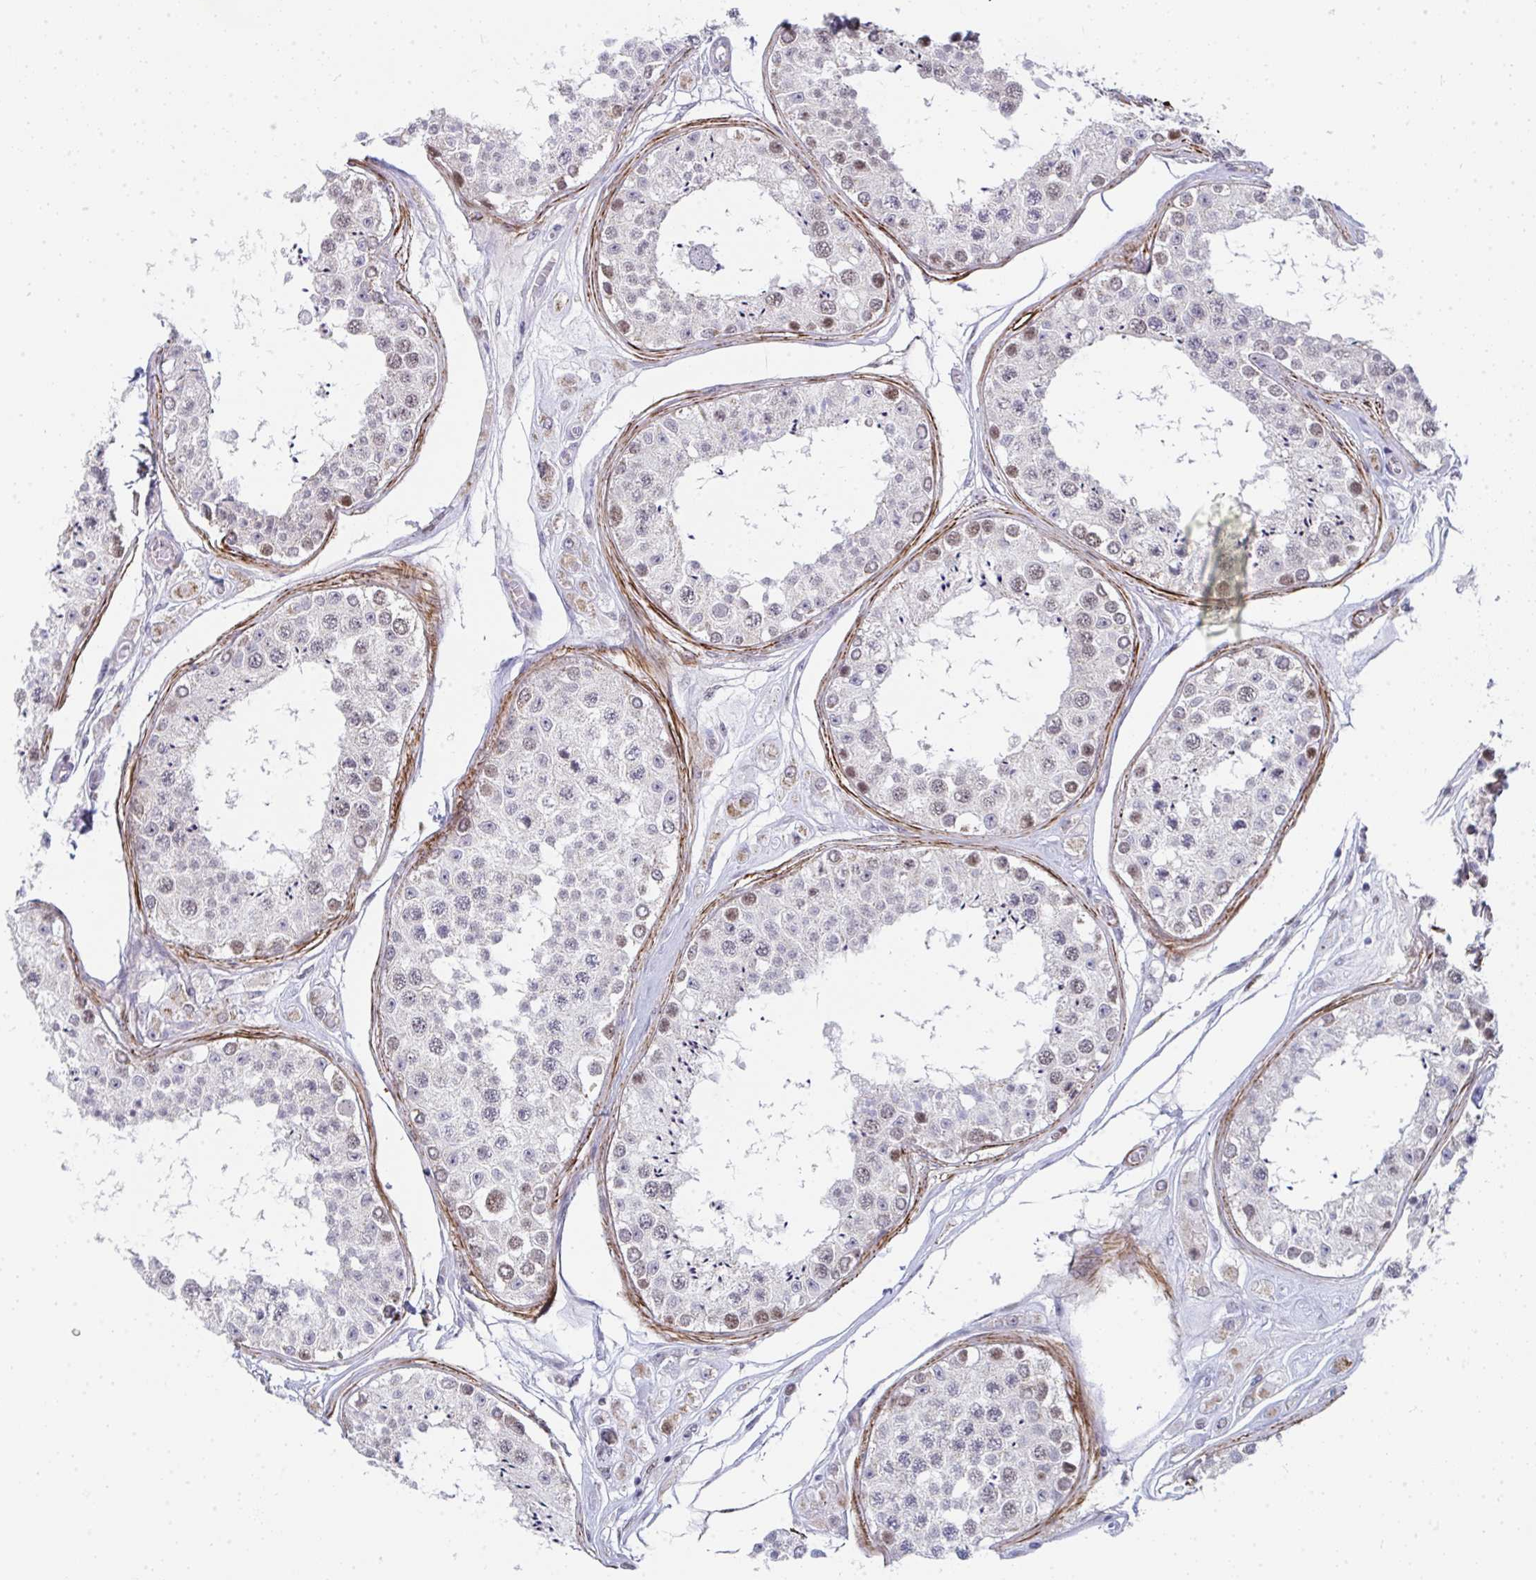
{"staining": {"intensity": "weak", "quantity": "25%-75%", "location": "nuclear"}, "tissue": "testis", "cell_type": "Cells in seminiferous ducts", "image_type": "normal", "snomed": [{"axis": "morphology", "description": "Normal tissue, NOS"}, {"axis": "topography", "description": "Testis"}], "caption": "Testis stained with DAB (3,3'-diaminobenzidine) immunohistochemistry exhibits low levels of weak nuclear expression in approximately 25%-75% of cells in seminiferous ducts. (DAB (3,3'-diaminobenzidine) IHC with brightfield microscopy, high magnification).", "gene": "GINS2", "patient": {"sex": "male", "age": 25}}